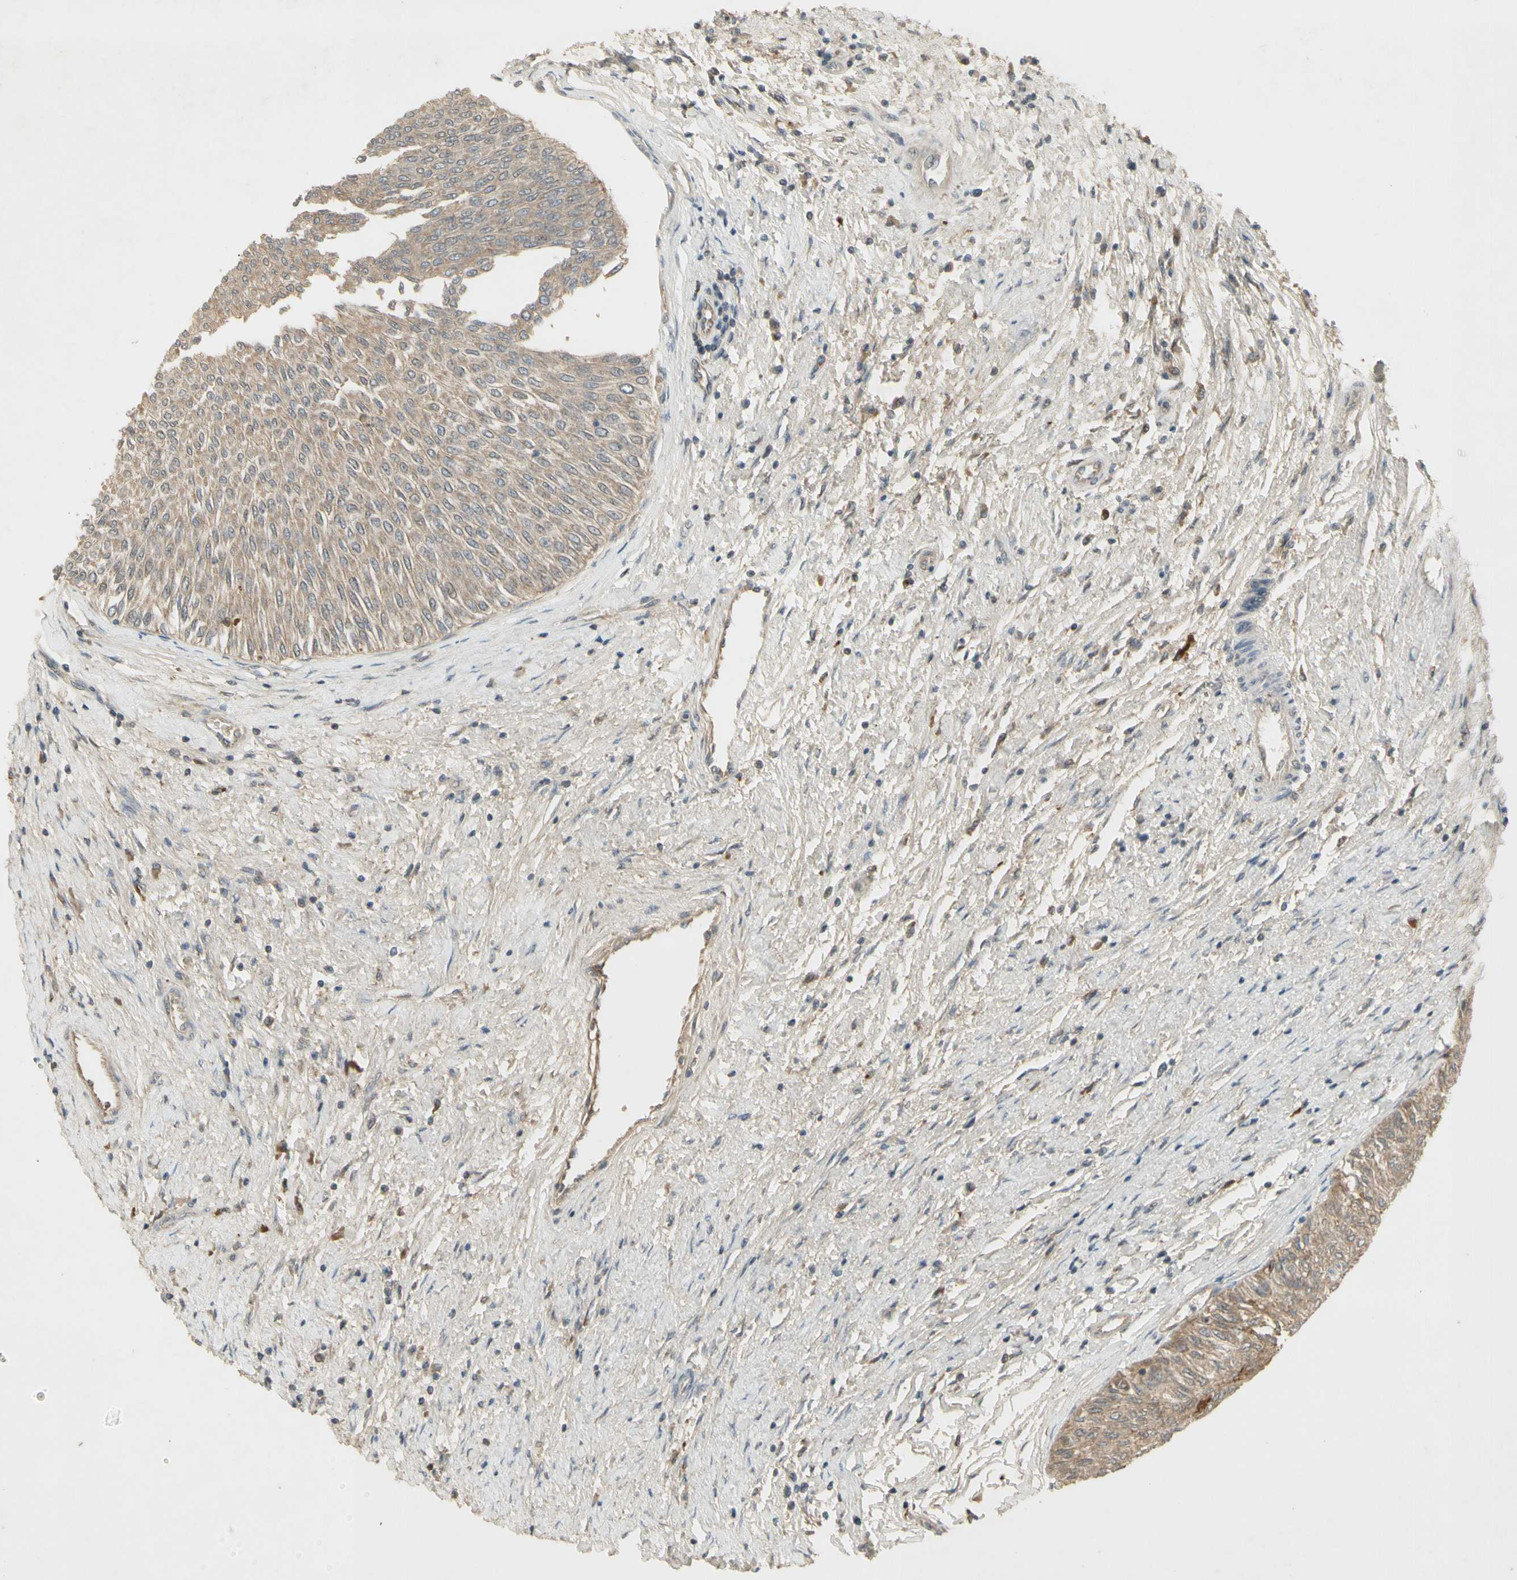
{"staining": {"intensity": "weak", "quantity": "25%-75%", "location": "cytoplasmic/membranous"}, "tissue": "urothelial cancer", "cell_type": "Tumor cells", "image_type": "cancer", "snomed": [{"axis": "morphology", "description": "Urothelial carcinoma, Low grade"}, {"axis": "topography", "description": "Urinary bladder"}], "caption": "High-power microscopy captured an IHC histopathology image of urothelial cancer, revealing weak cytoplasmic/membranous expression in approximately 25%-75% of tumor cells. (IHC, brightfield microscopy, high magnification).", "gene": "NRG4", "patient": {"sex": "male", "age": 78}}